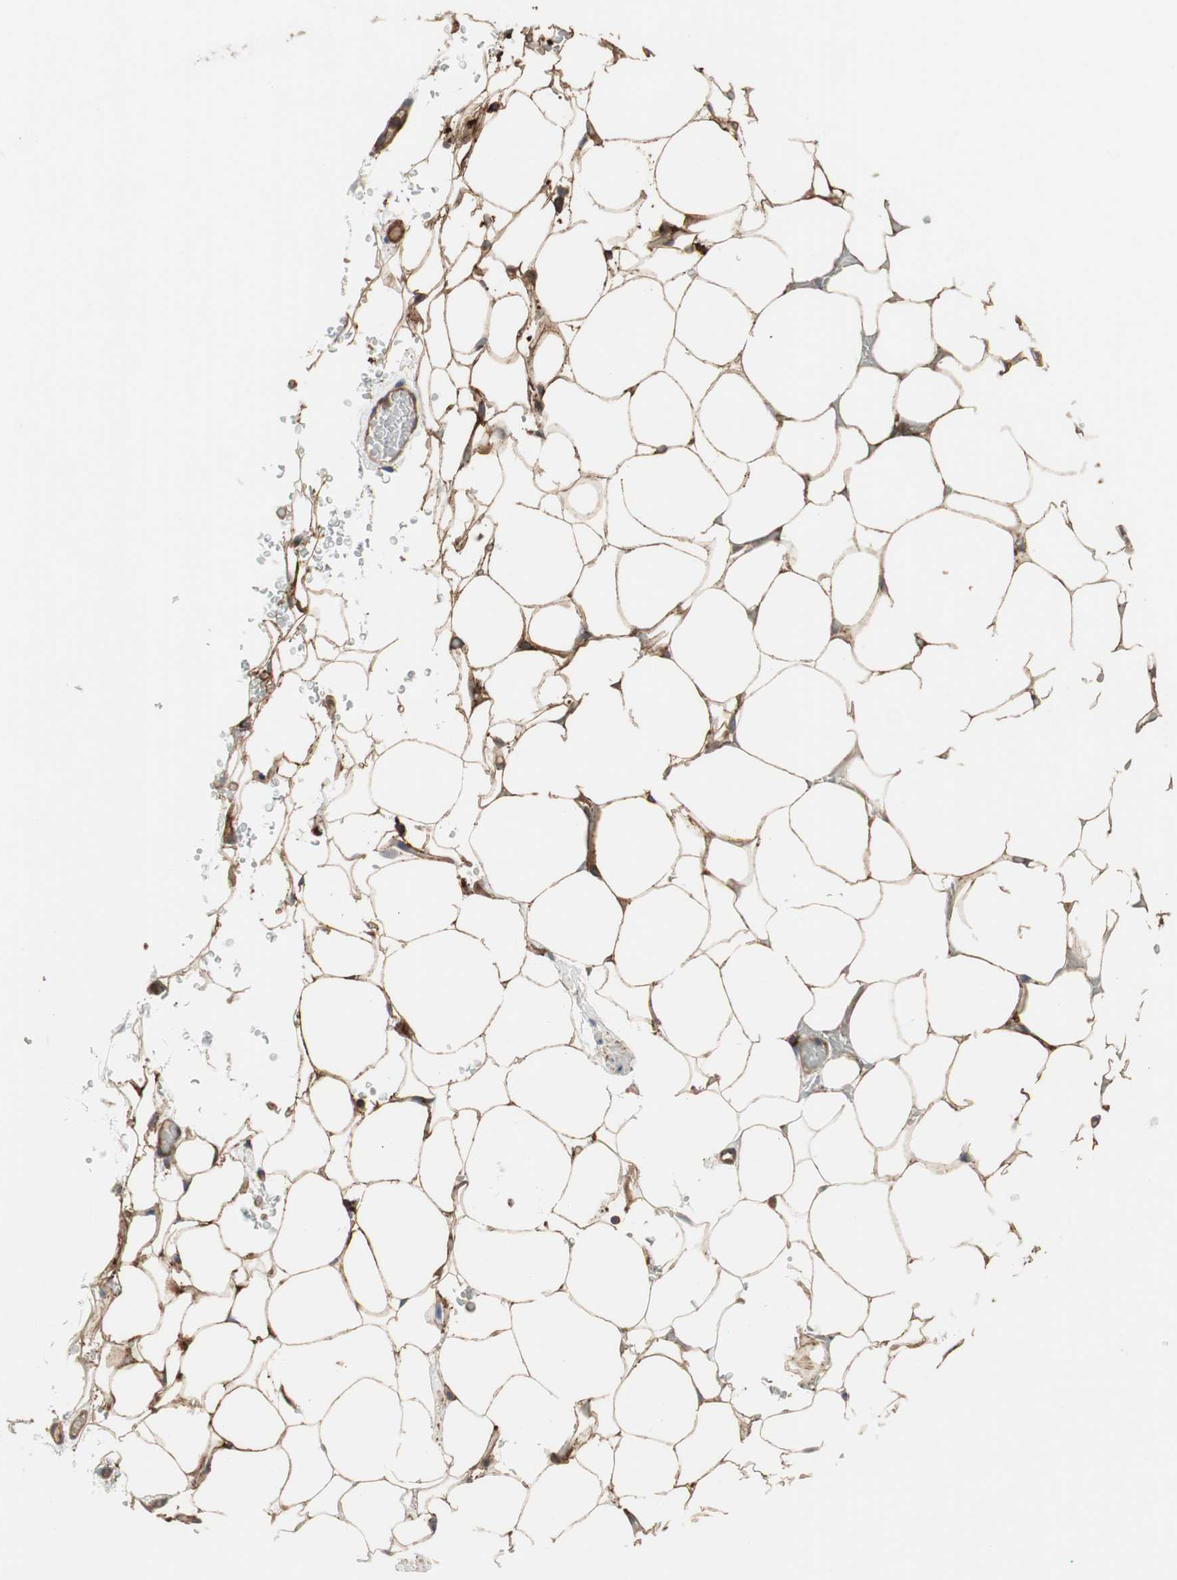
{"staining": {"intensity": "moderate", "quantity": ">75%", "location": "cytoplasmic/membranous"}, "tissue": "adipose tissue", "cell_type": "Adipocytes", "image_type": "normal", "snomed": [{"axis": "morphology", "description": "Normal tissue, NOS"}, {"axis": "topography", "description": "Peripheral nerve tissue"}], "caption": "A medium amount of moderate cytoplasmic/membranous positivity is identified in about >75% of adipocytes in normal adipose tissue. (DAB IHC with brightfield microscopy, high magnification).", "gene": "IL1RL1", "patient": {"sex": "male", "age": 70}}